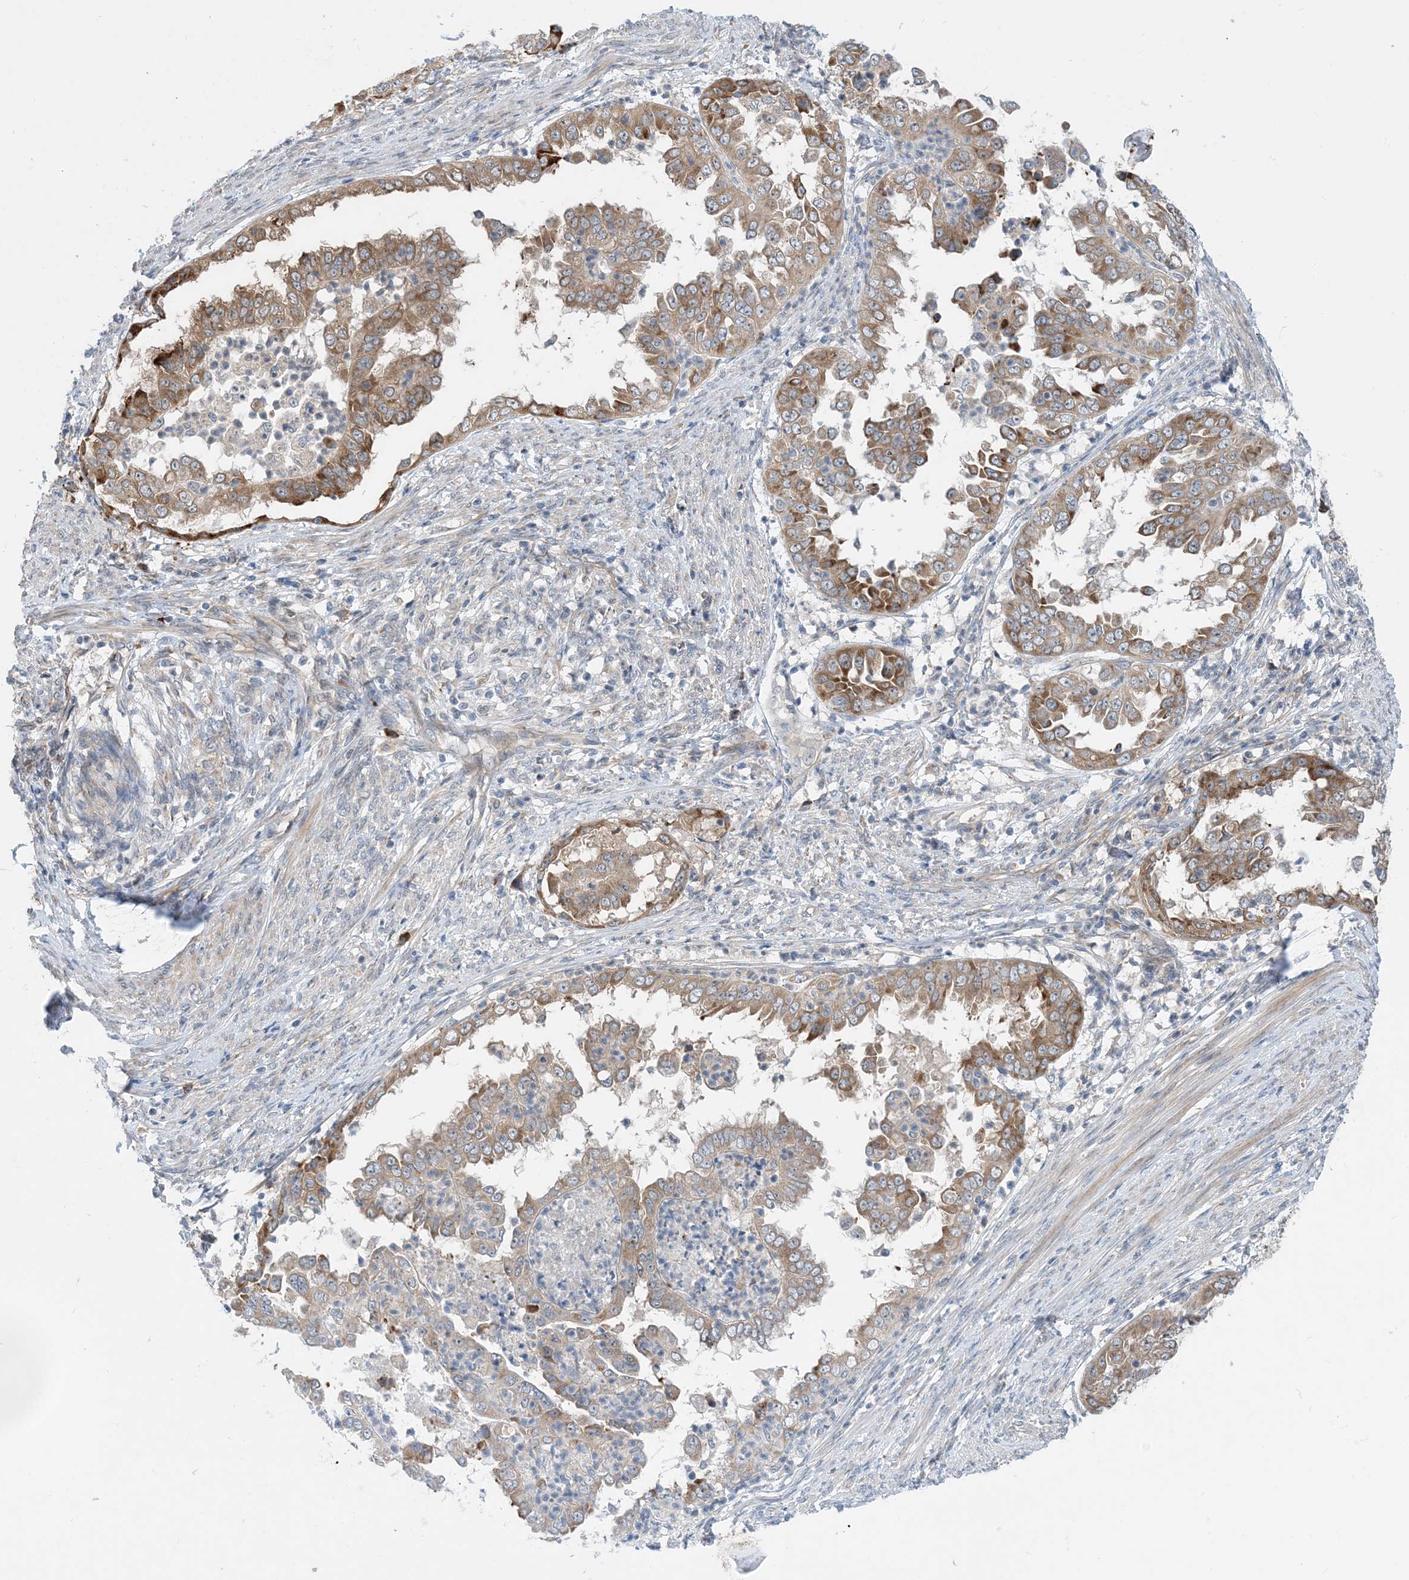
{"staining": {"intensity": "moderate", "quantity": ">75%", "location": "cytoplasmic/membranous"}, "tissue": "endometrial cancer", "cell_type": "Tumor cells", "image_type": "cancer", "snomed": [{"axis": "morphology", "description": "Adenocarcinoma, NOS"}, {"axis": "topography", "description": "Endometrium"}], "caption": "Endometrial cancer stained with a brown dye shows moderate cytoplasmic/membranous positive expression in about >75% of tumor cells.", "gene": "PHOSPHO2", "patient": {"sex": "female", "age": 85}}